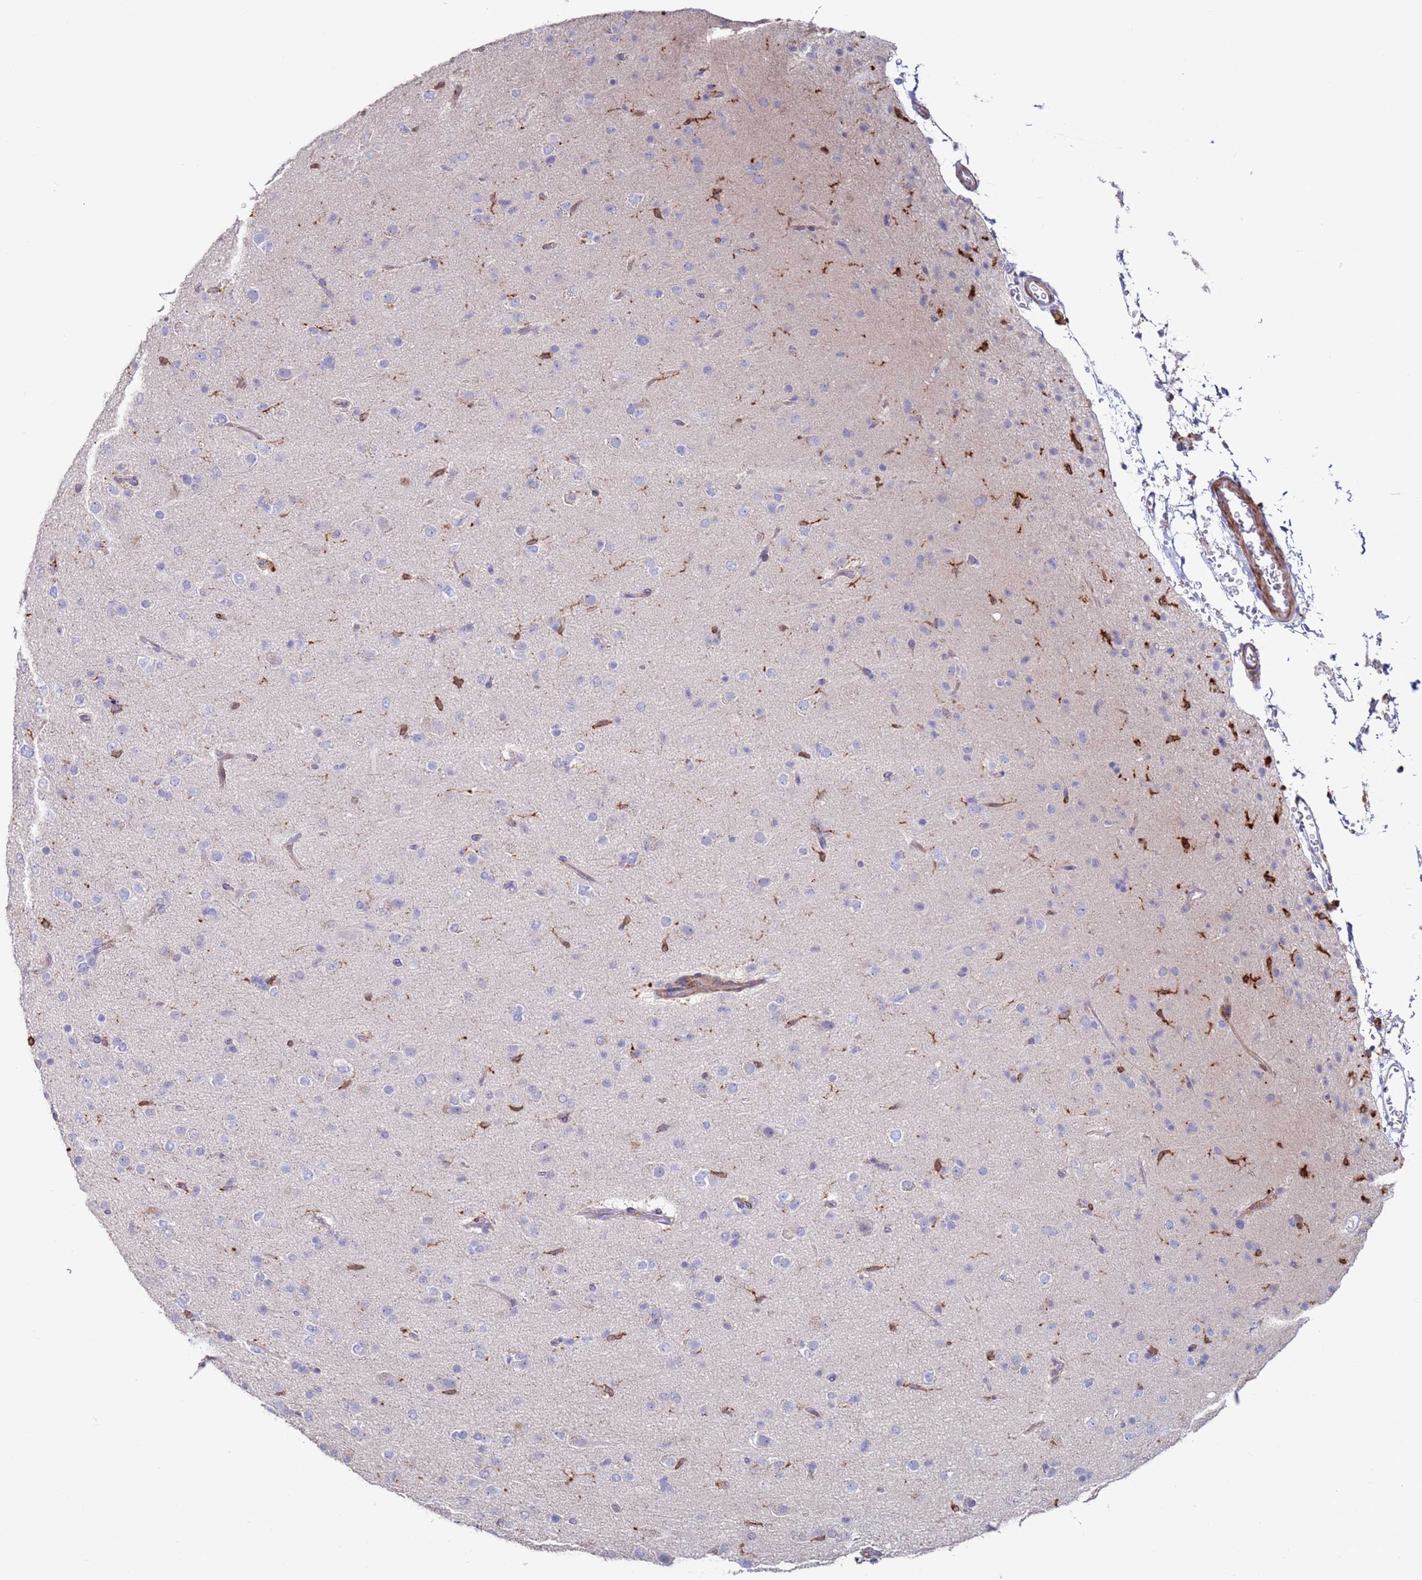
{"staining": {"intensity": "negative", "quantity": "none", "location": "none"}, "tissue": "glioma", "cell_type": "Tumor cells", "image_type": "cancer", "snomed": [{"axis": "morphology", "description": "Glioma, malignant, Low grade"}, {"axis": "topography", "description": "Brain"}], "caption": "This image is of glioma stained with immunohistochemistry (IHC) to label a protein in brown with the nuclei are counter-stained blue. There is no staining in tumor cells.", "gene": "GREB1L", "patient": {"sex": "male", "age": 65}}